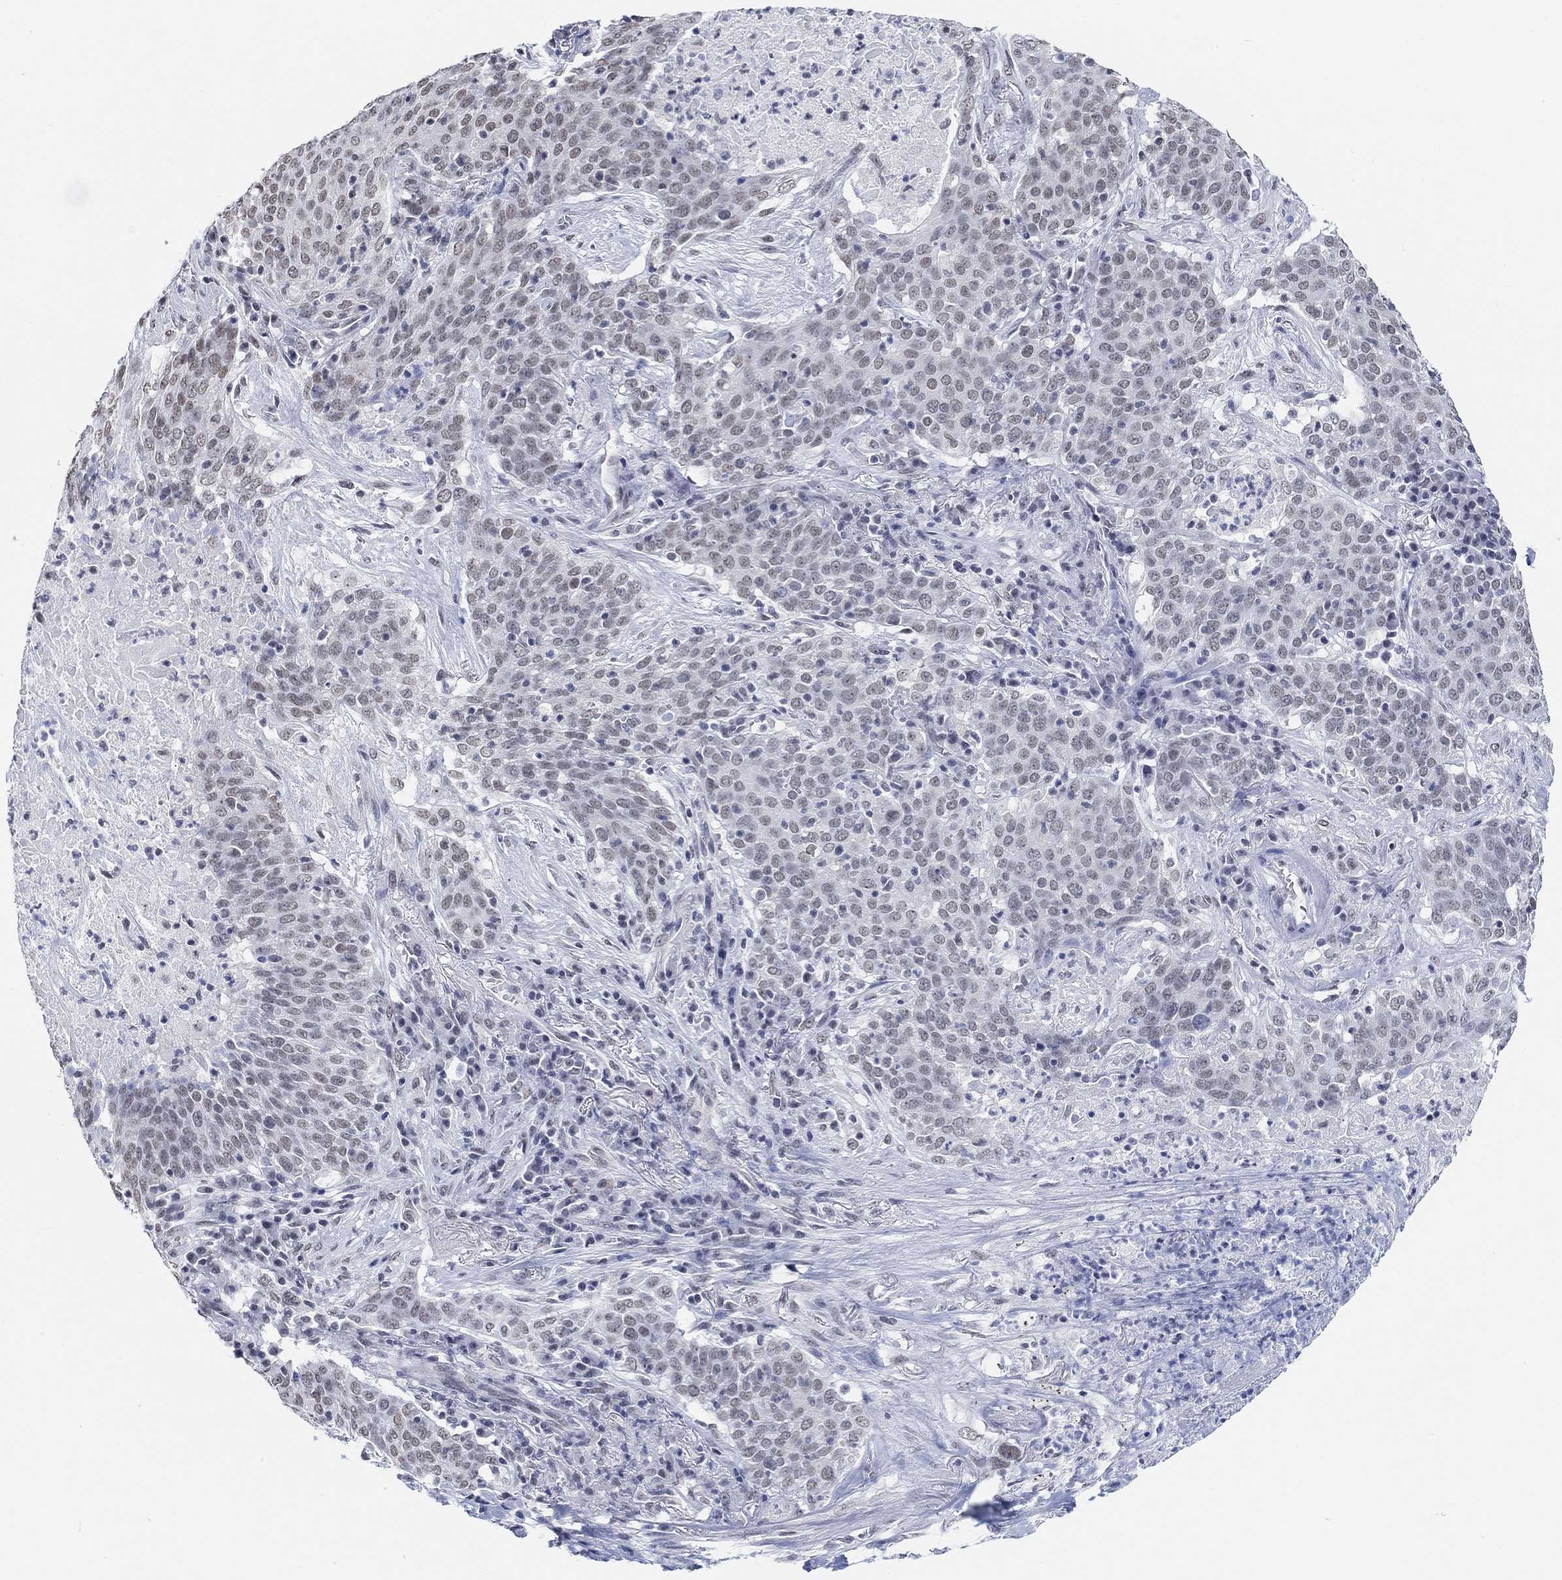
{"staining": {"intensity": "weak", "quantity": "25%-75%", "location": "nuclear"}, "tissue": "lung cancer", "cell_type": "Tumor cells", "image_type": "cancer", "snomed": [{"axis": "morphology", "description": "Squamous cell carcinoma, NOS"}, {"axis": "topography", "description": "Lung"}], "caption": "Lung cancer (squamous cell carcinoma) stained with immunohistochemistry (IHC) shows weak nuclear staining in about 25%-75% of tumor cells. (IHC, brightfield microscopy, high magnification).", "gene": "PURG", "patient": {"sex": "male", "age": 82}}